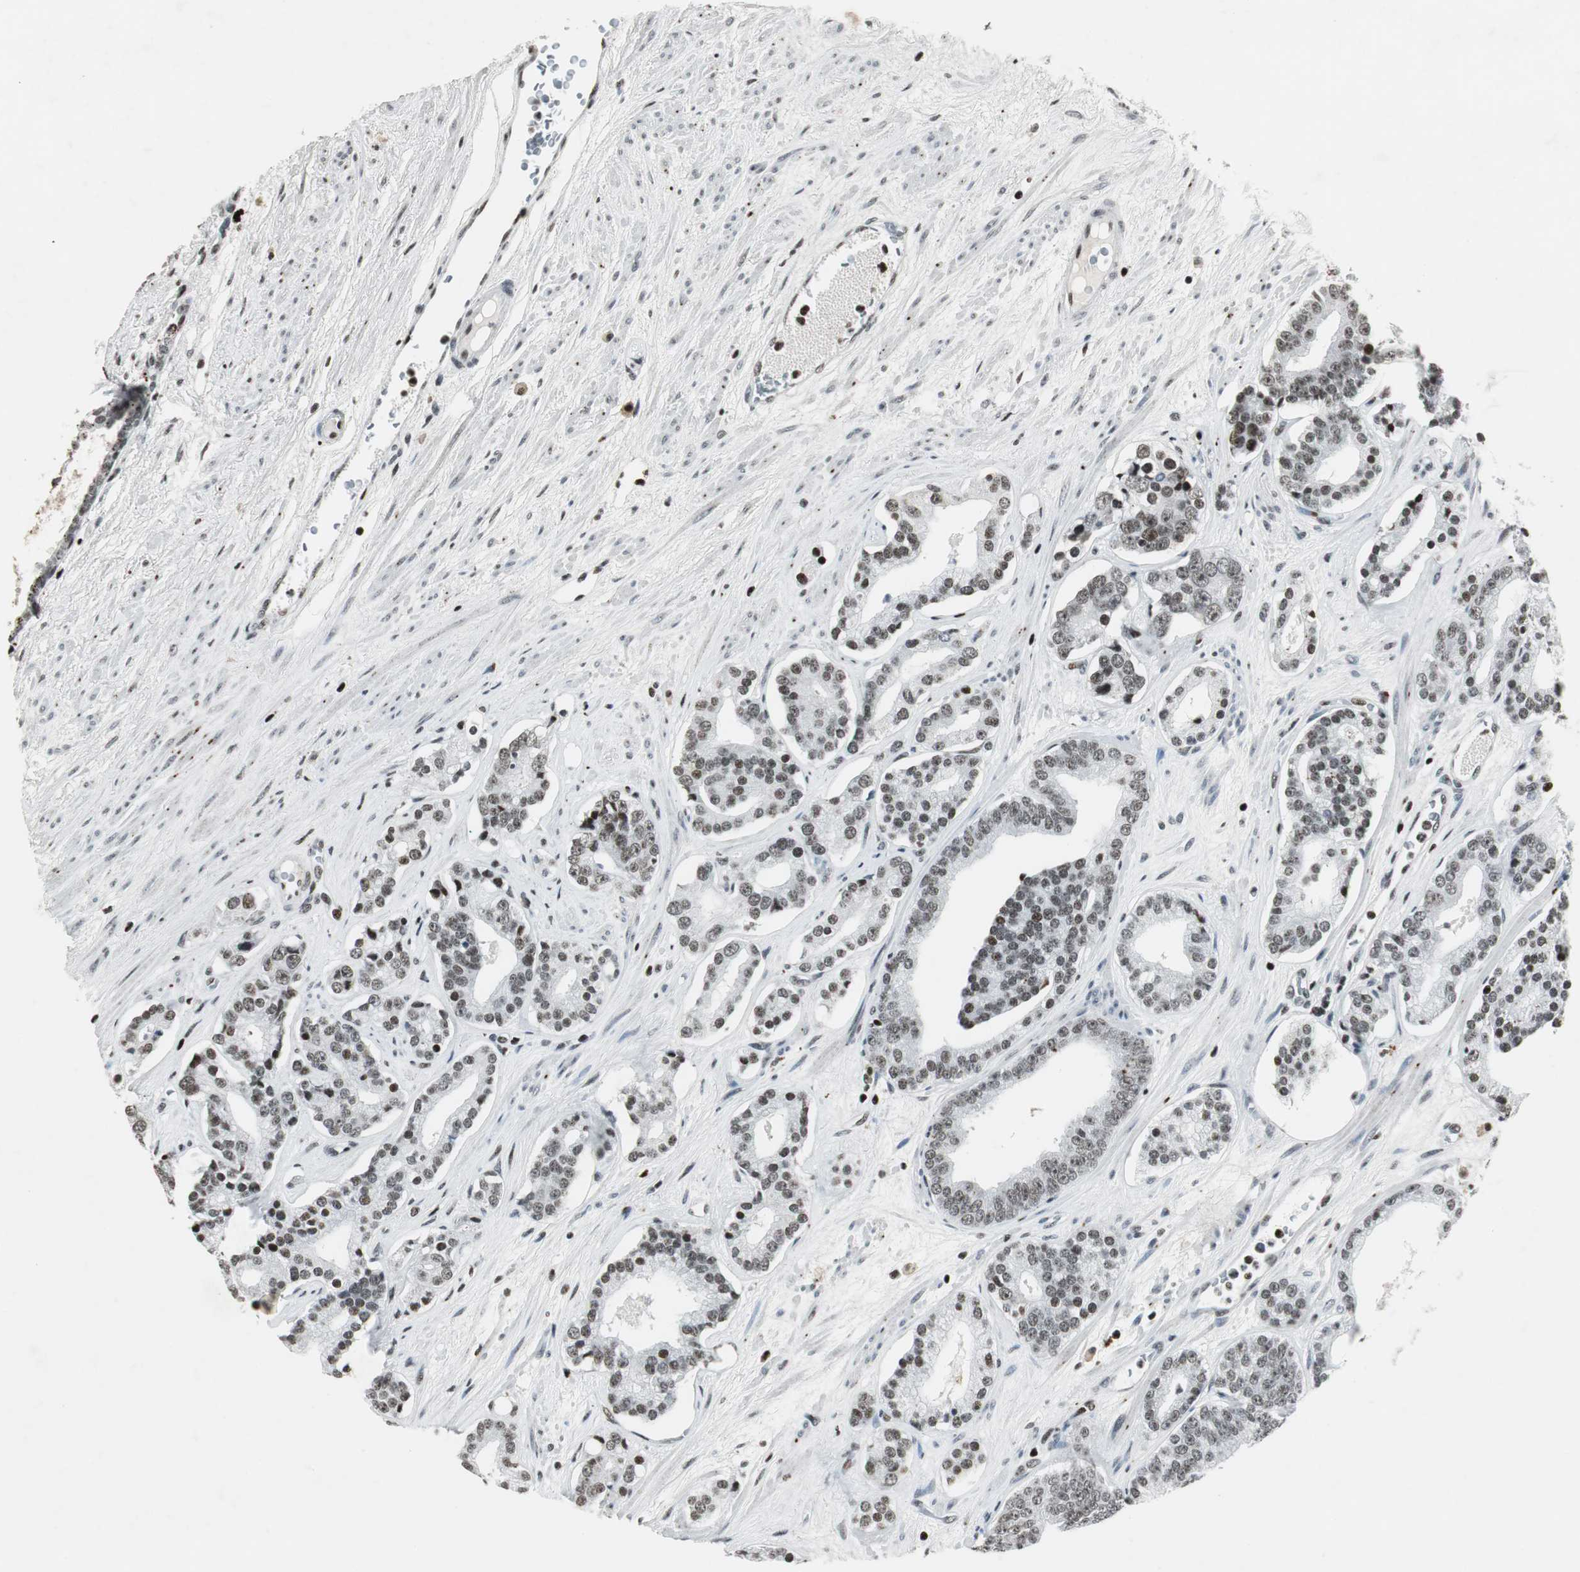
{"staining": {"intensity": "weak", "quantity": "25%-75%", "location": "nuclear"}, "tissue": "prostate cancer", "cell_type": "Tumor cells", "image_type": "cancer", "snomed": [{"axis": "morphology", "description": "Adenocarcinoma, Low grade"}, {"axis": "topography", "description": "Prostate"}], "caption": "An immunohistochemistry (IHC) photomicrograph of tumor tissue is shown. Protein staining in brown highlights weak nuclear positivity in prostate cancer within tumor cells.", "gene": "RBBP4", "patient": {"sex": "male", "age": 63}}